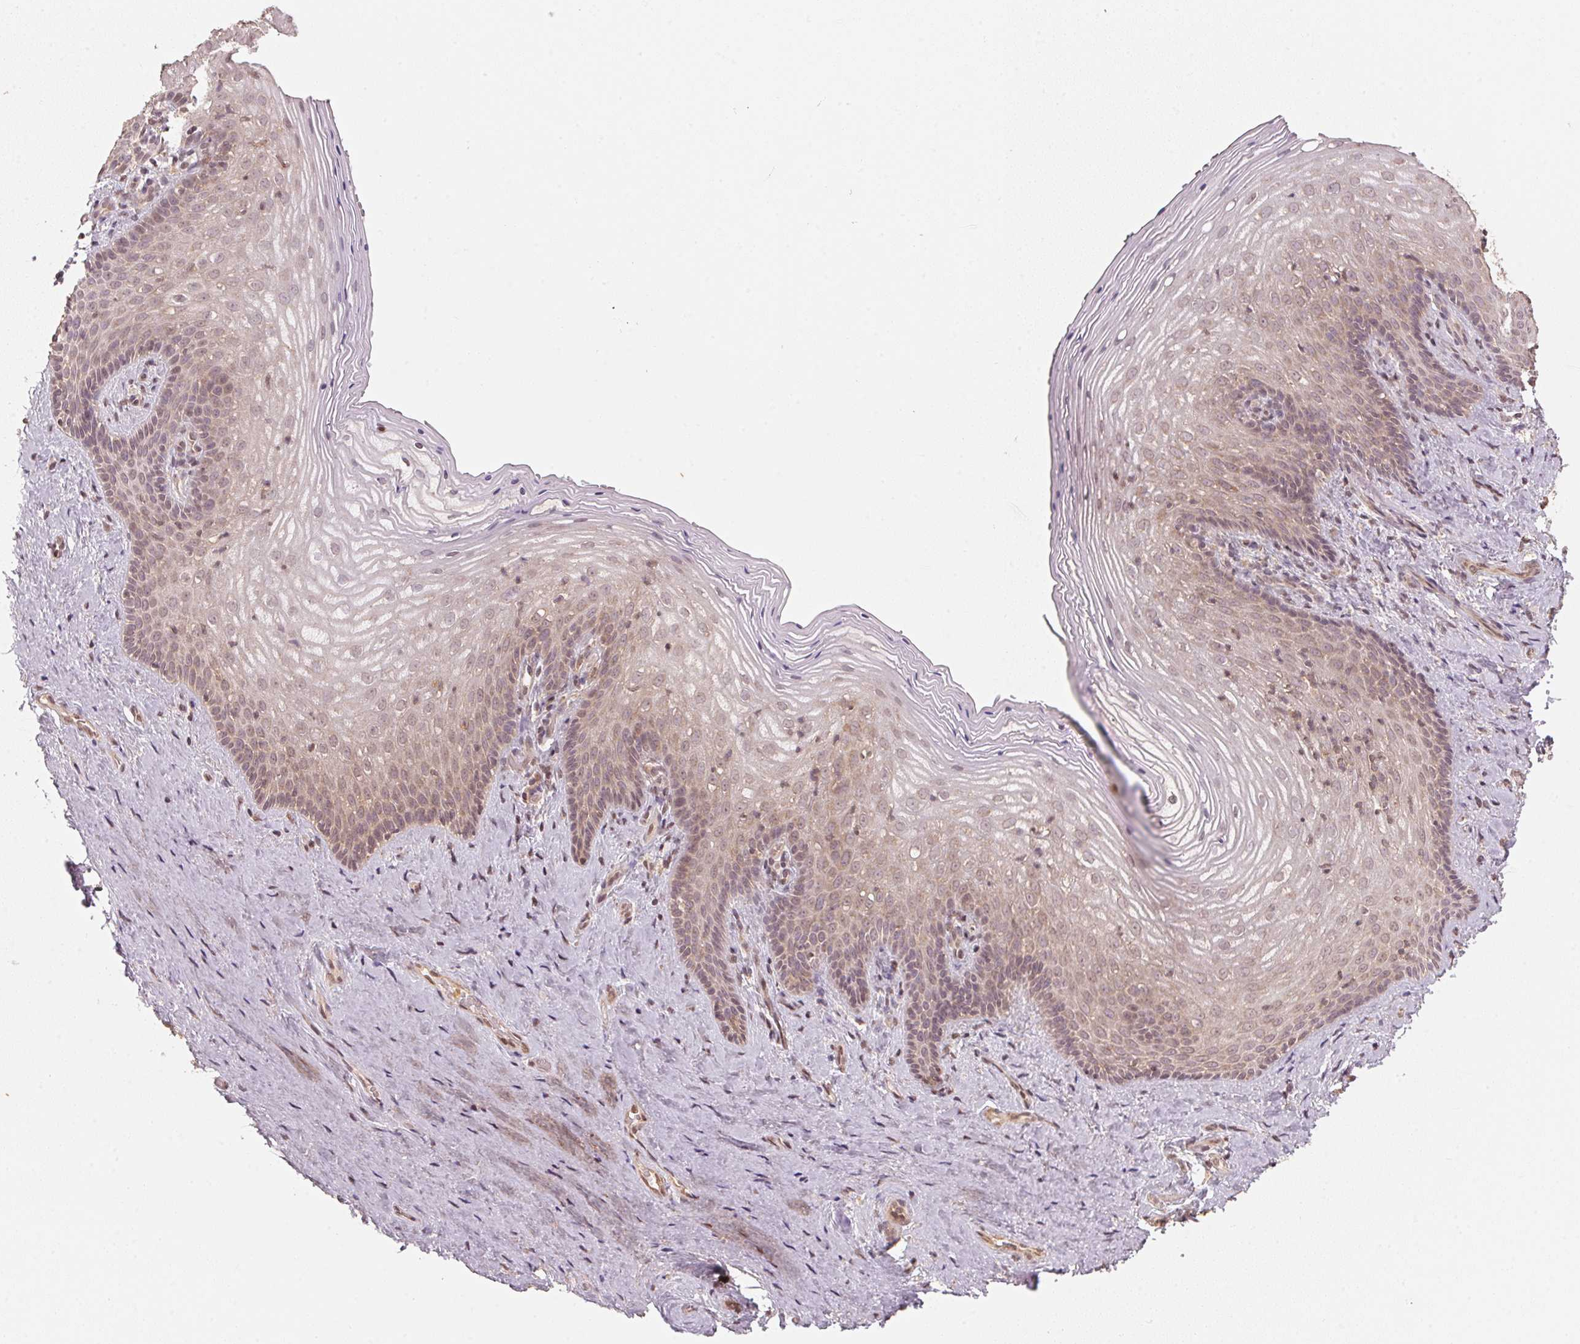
{"staining": {"intensity": "weak", "quantity": "25%-75%", "location": "cytoplasmic/membranous,nuclear"}, "tissue": "vagina", "cell_type": "Squamous epithelial cells", "image_type": "normal", "snomed": [{"axis": "morphology", "description": "Normal tissue, NOS"}, {"axis": "topography", "description": "Vagina"}], "caption": "Unremarkable vagina was stained to show a protein in brown. There is low levels of weak cytoplasmic/membranous,nuclear staining in about 25%-75% of squamous epithelial cells. (DAB = brown stain, brightfield microscopy at high magnification).", "gene": "C2orf73", "patient": {"sex": "female", "age": 45}}